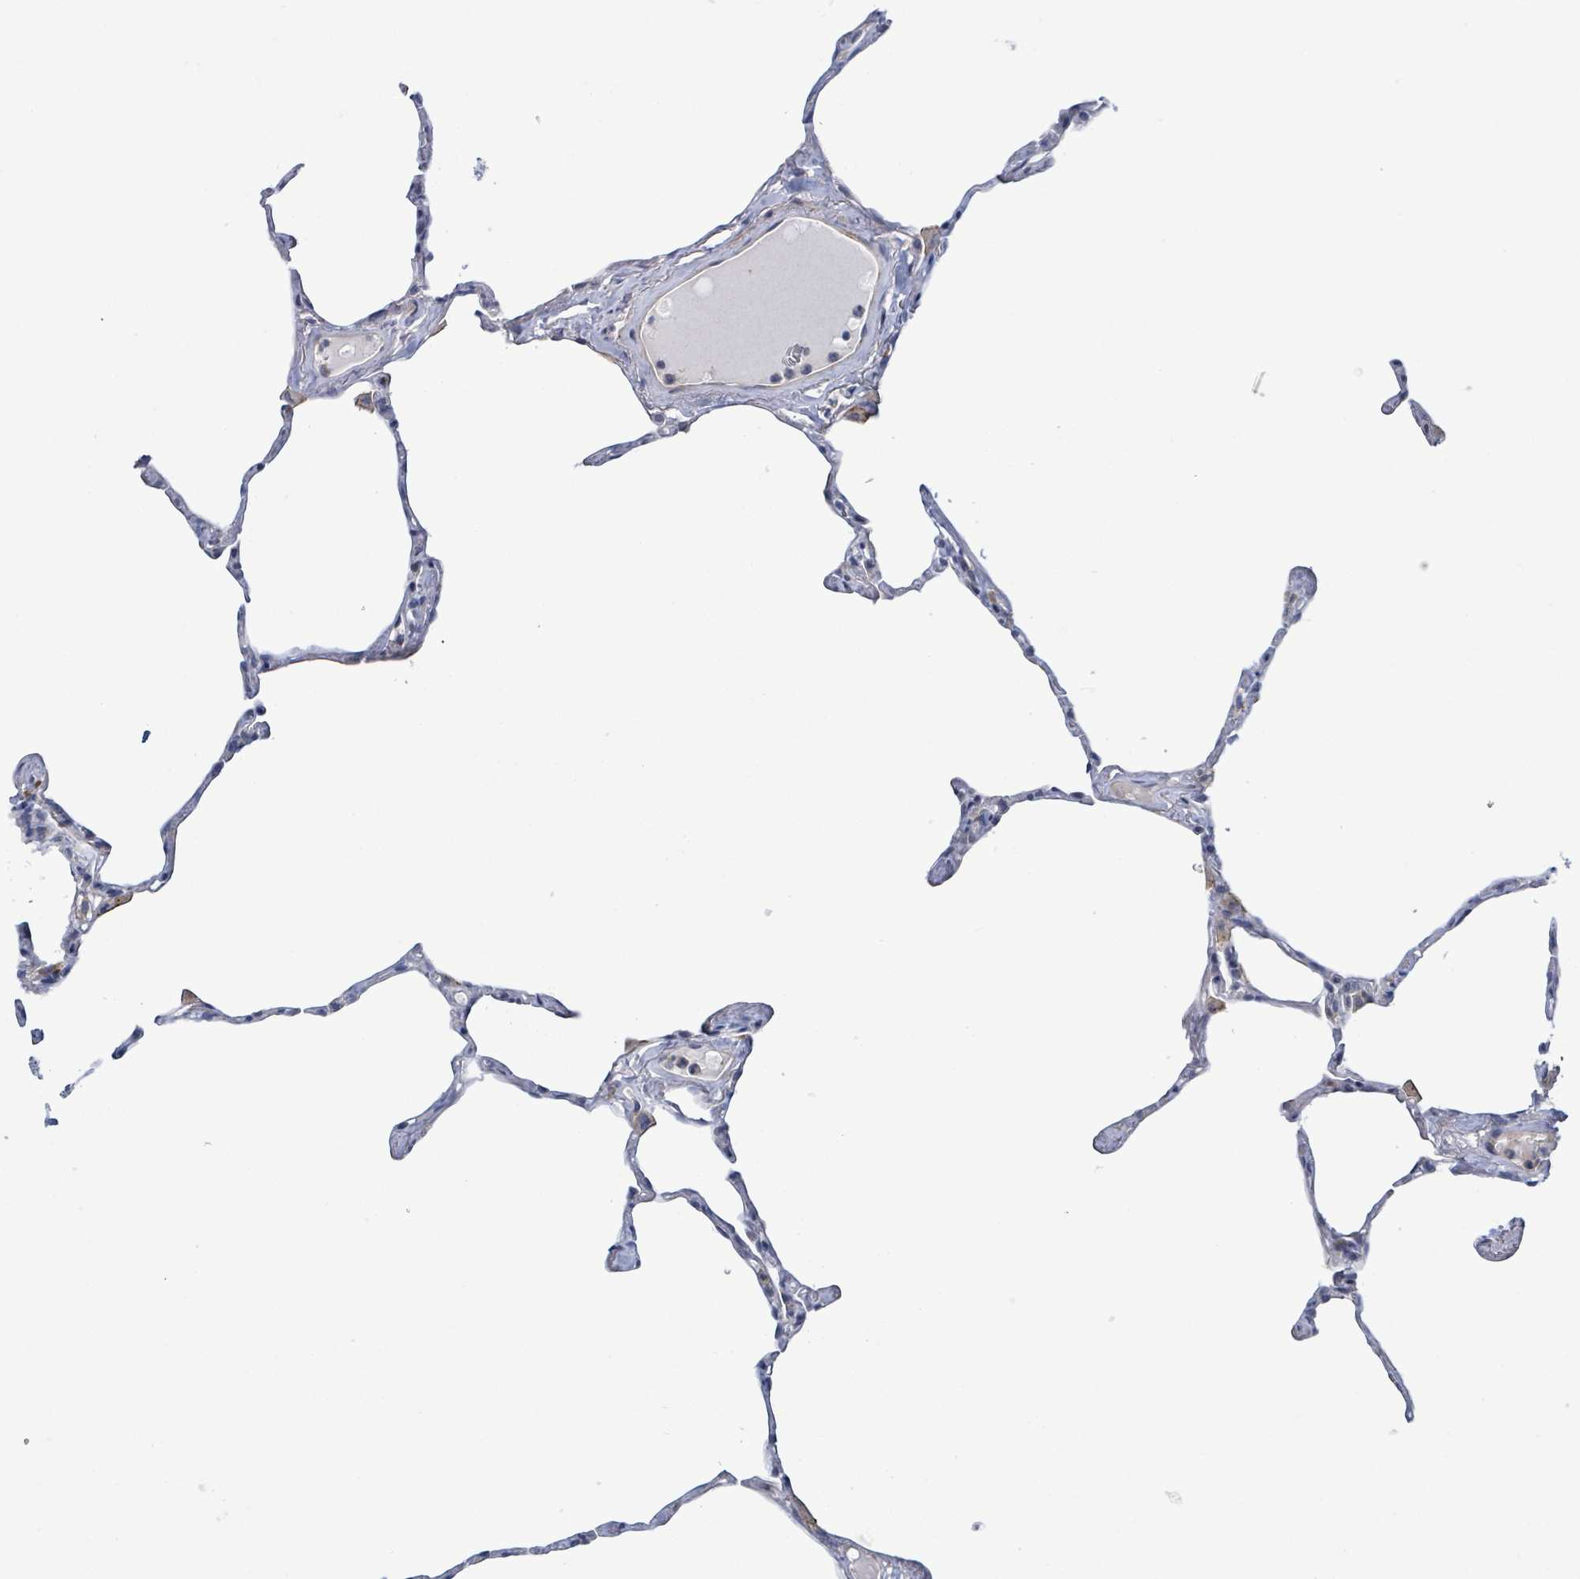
{"staining": {"intensity": "negative", "quantity": "none", "location": "none"}, "tissue": "lung", "cell_type": "Alveolar cells", "image_type": "normal", "snomed": [{"axis": "morphology", "description": "Normal tissue, NOS"}, {"axis": "topography", "description": "Lung"}], "caption": "An image of lung stained for a protein demonstrates no brown staining in alveolar cells.", "gene": "C9orf152", "patient": {"sex": "male", "age": 65}}